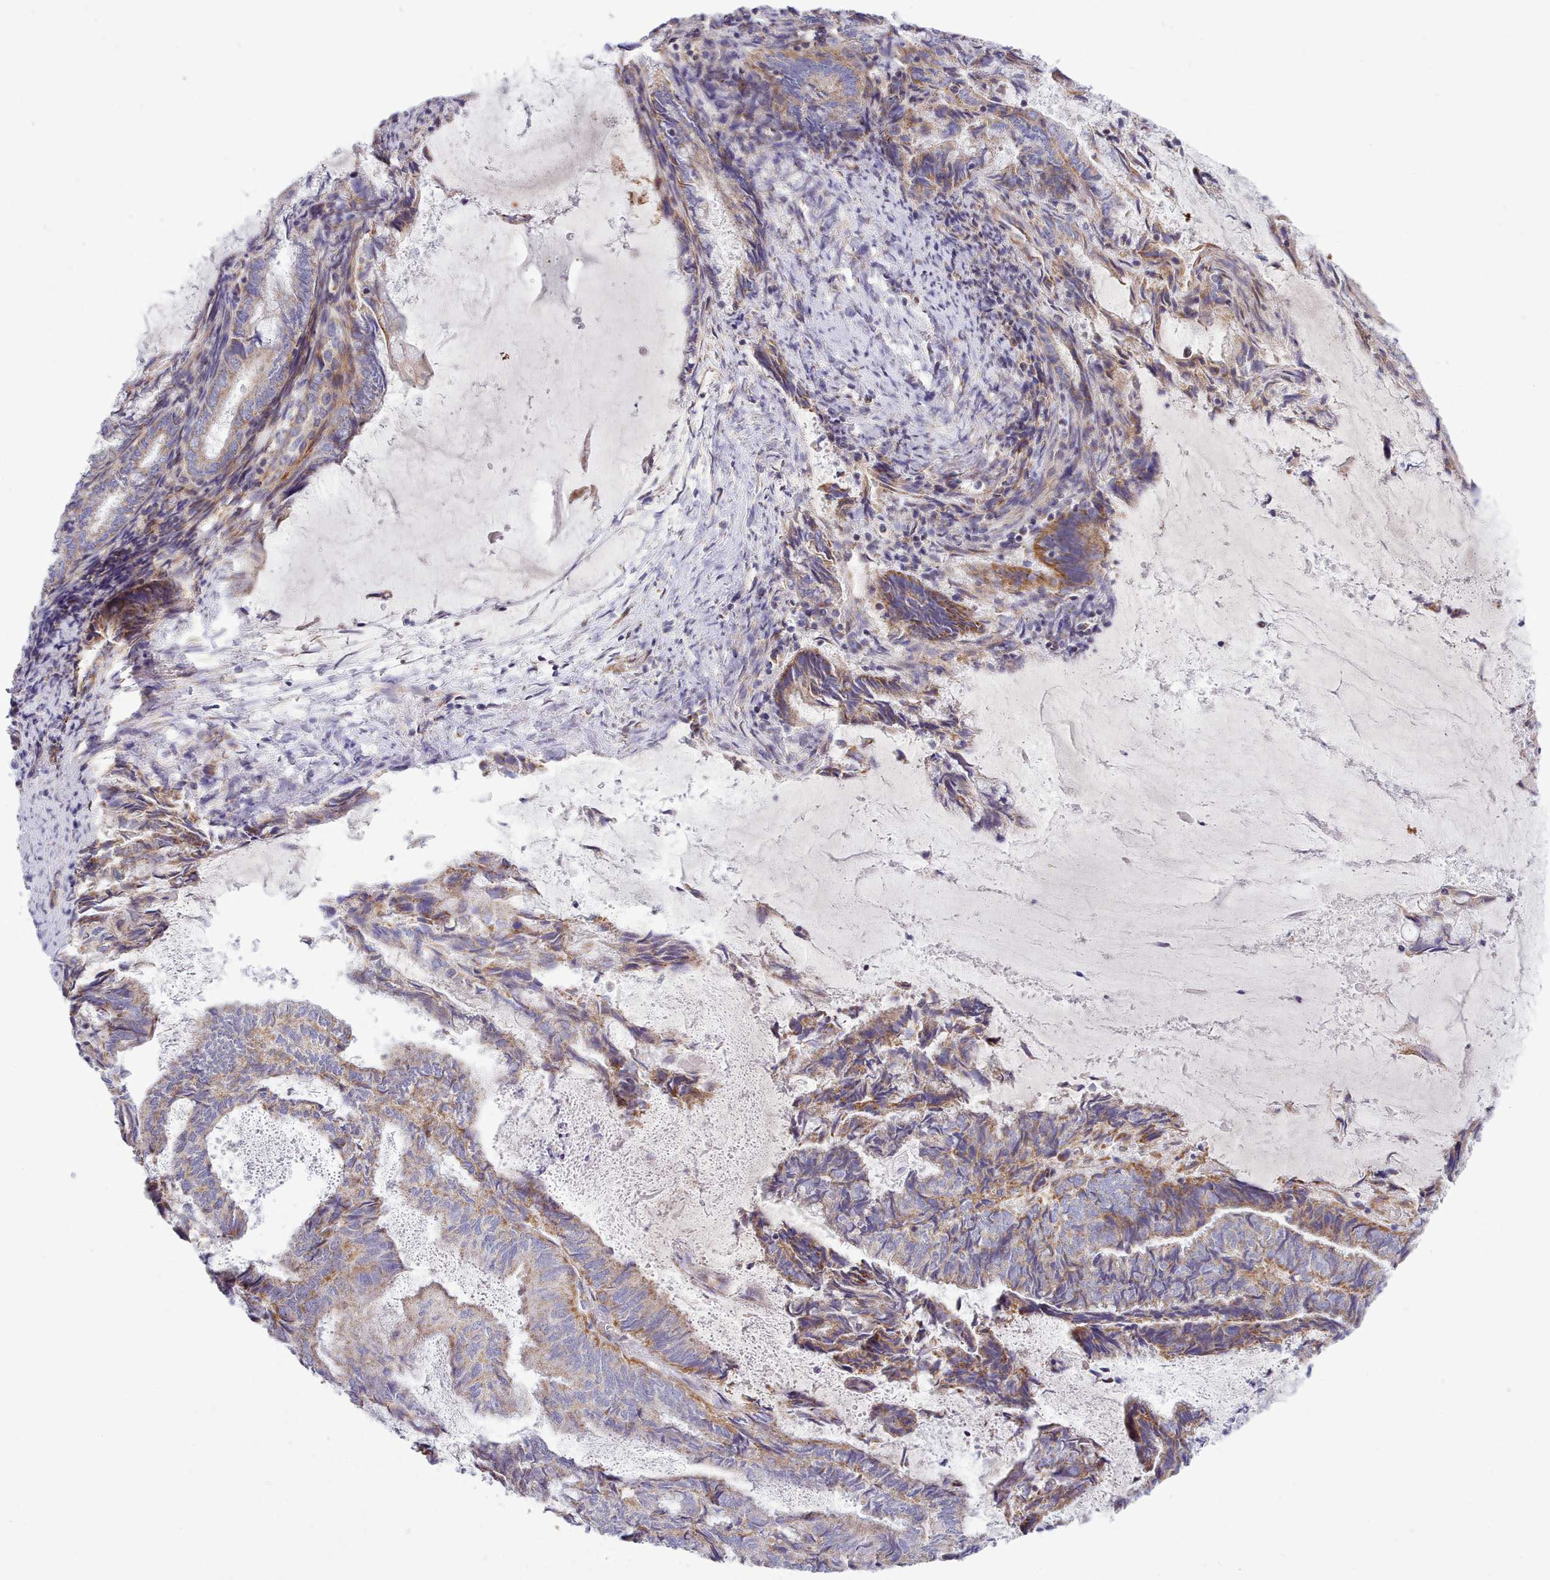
{"staining": {"intensity": "moderate", "quantity": "25%-75%", "location": "cytoplasmic/membranous"}, "tissue": "endometrial cancer", "cell_type": "Tumor cells", "image_type": "cancer", "snomed": [{"axis": "morphology", "description": "Adenocarcinoma, NOS"}, {"axis": "topography", "description": "Endometrium"}], "caption": "The immunohistochemical stain highlights moderate cytoplasmic/membranous expression in tumor cells of adenocarcinoma (endometrial) tissue. (Brightfield microscopy of DAB IHC at high magnification).", "gene": "MRPL21", "patient": {"sex": "female", "age": 80}}